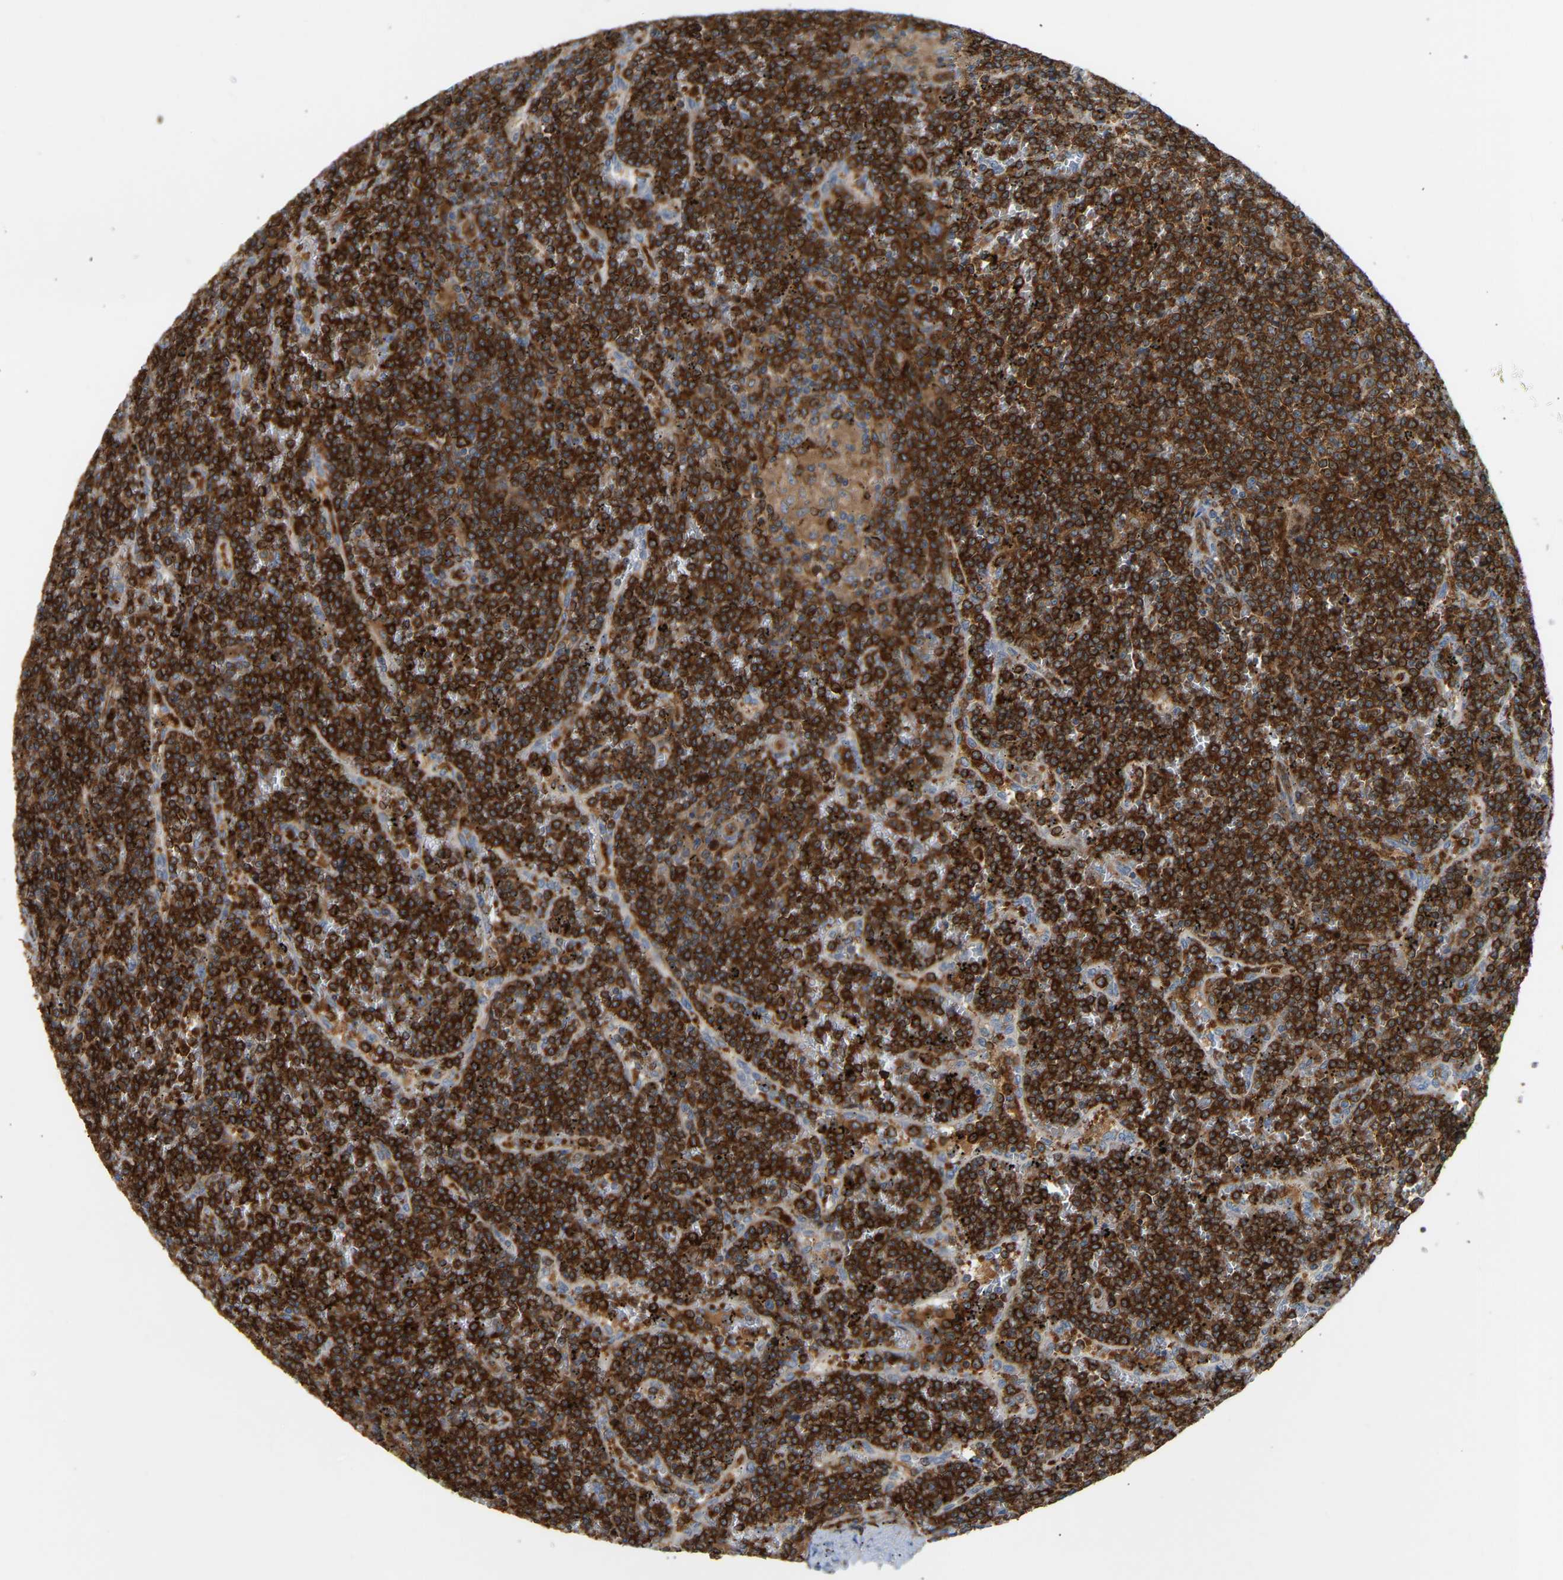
{"staining": {"intensity": "strong", "quantity": ">75%", "location": "cytoplasmic/membranous"}, "tissue": "lymphoma", "cell_type": "Tumor cells", "image_type": "cancer", "snomed": [{"axis": "morphology", "description": "Malignant lymphoma, non-Hodgkin's type, Low grade"}, {"axis": "topography", "description": "Spleen"}], "caption": "Brown immunohistochemical staining in lymphoma shows strong cytoplasmic/membranous expression in approximately >75% of tumor cells. (DAB (3,3'-diaminobenzidine) IHC with brightfield microscopy, high magnification).", "gene": "PLCG2", "patient": {"sex": "female", "age": 19}}